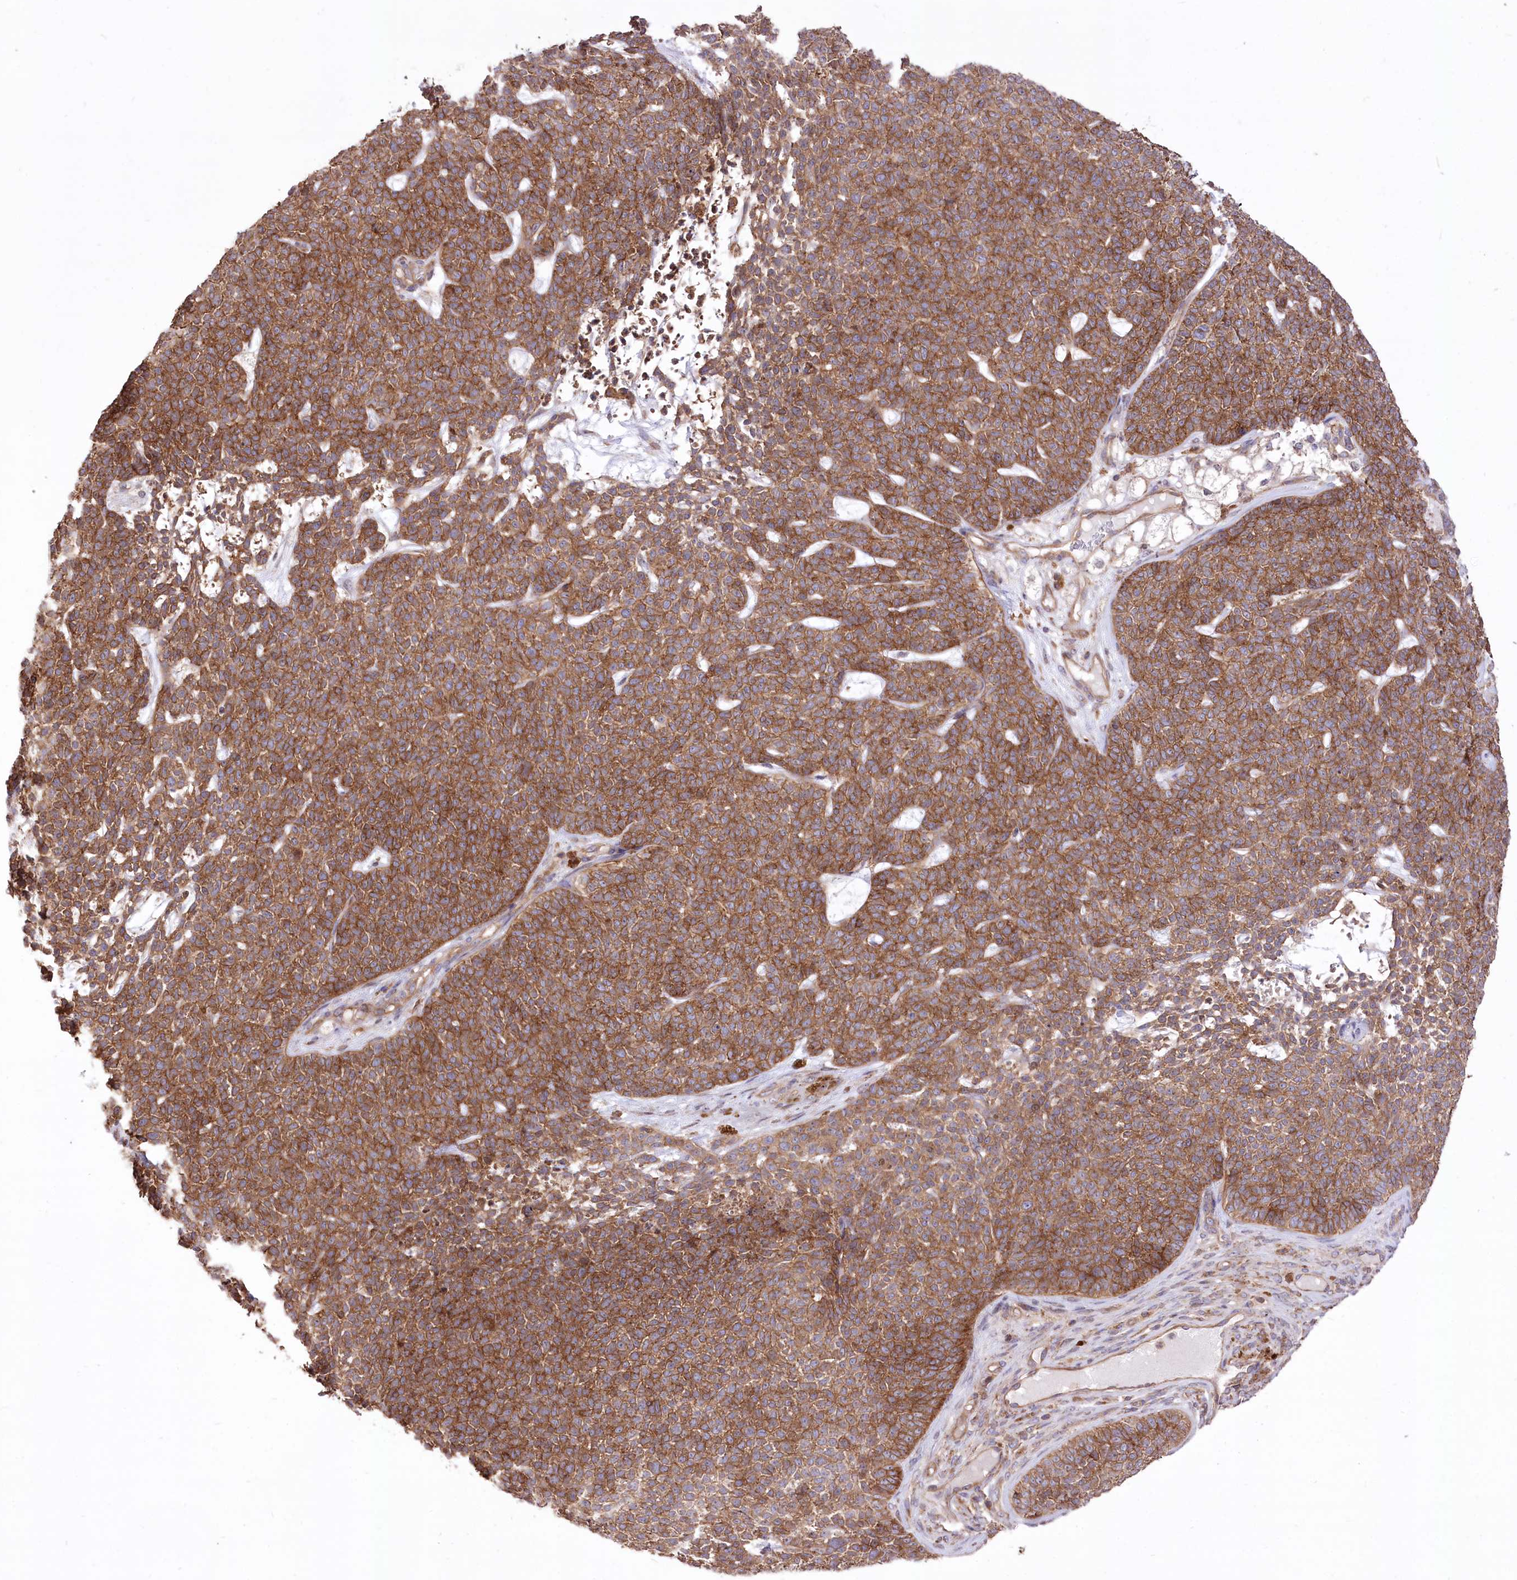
{"staining": {"intensity": "moderate", "quantity": ">75%", "location": "cytoplasmic/membranous"}, "tissue": "skin cancer", "cell_type": "Tumor cells", "image_type": "cancer", "snomed": [{"axis": "morphology", "description": "Basal cell carcinoma"}, {"axis": "topography", "description": "Skin"}], "caption": "Immunohistochemical staining of basal cell carcinoma (skin) displays moderate cytoplasmic/membranous protein expression in about >75% of tumor cells.", "gene": "XYLB", "patient": {"sex": "female", "age": 84}}